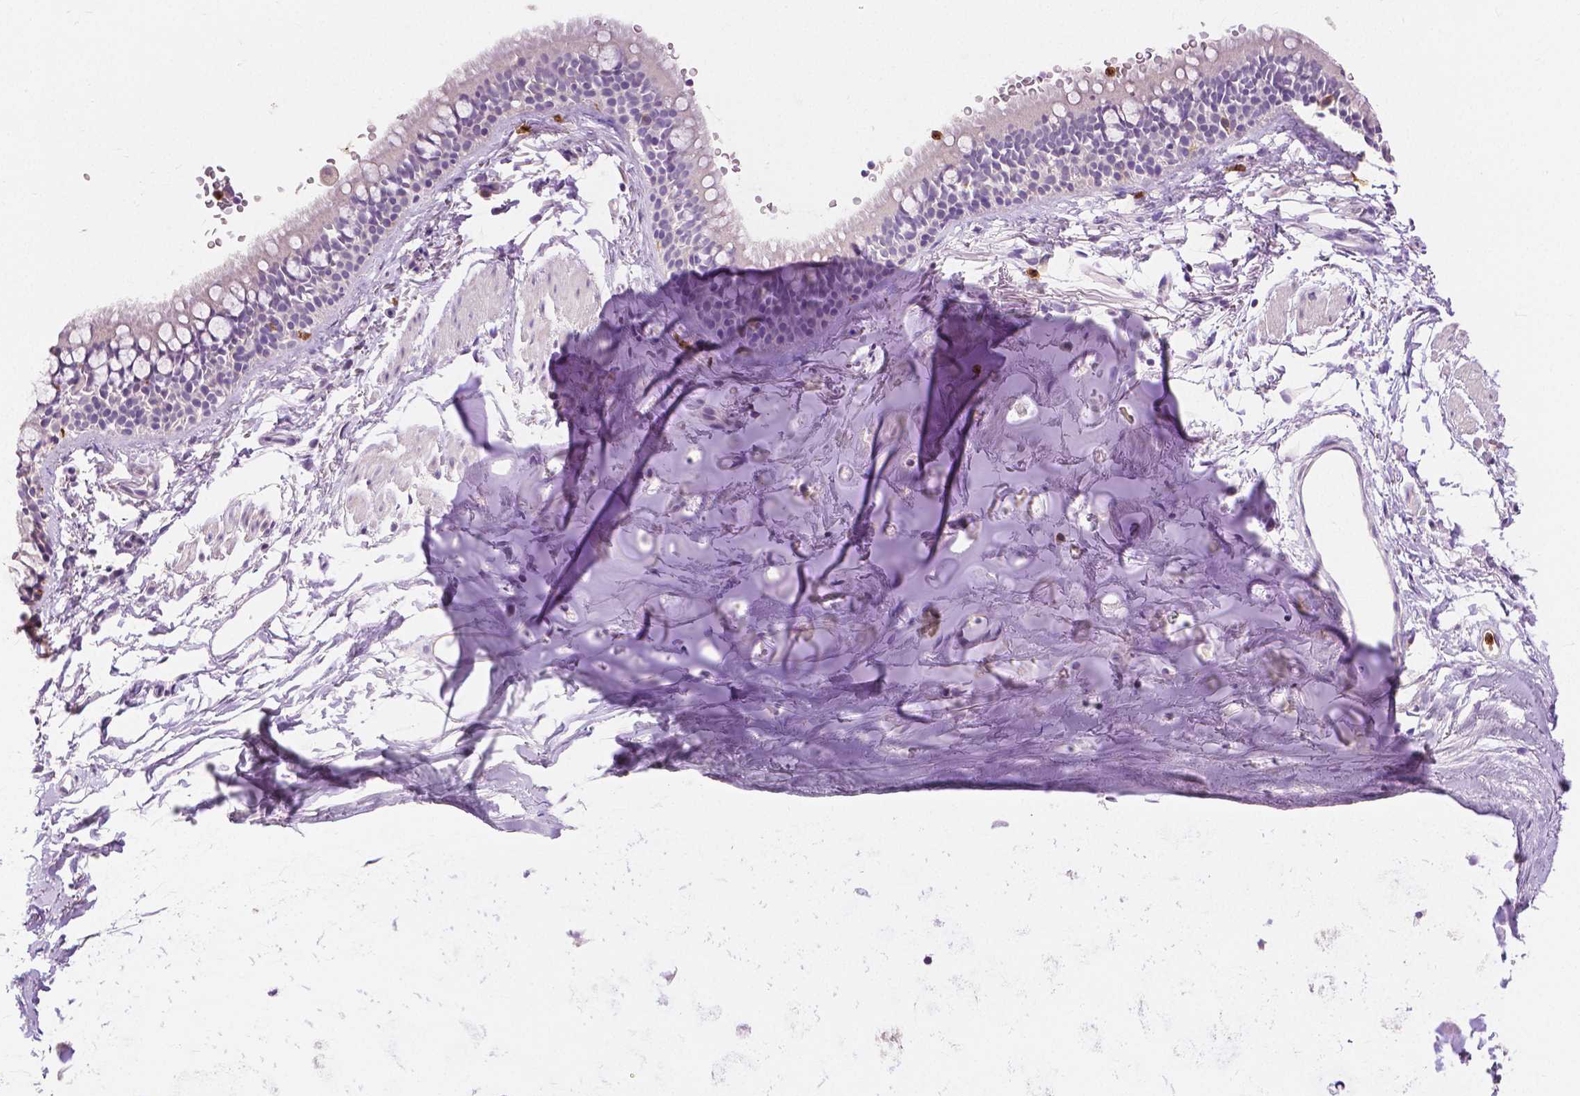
{"staining": {"intensity": "negative", "quantity": "none", "location": "none"}, "tissue": "bronchus", "cell_type": "Respiratory epithelial cells", "image_type": "normal", "snomed": [{"axis": "morphology", "description": "Normal tissue, NOS"}, {"axis": "topography", "description": "Lymph node"}, {"axis": "topography", "description": "Cartilage tissue"}, {"axis": "topography", "description": "Bronchus"}], "caption": "DAB immunohistochemical staining of benign human bronchus shows no significant staining in respiratory epithelial cells. The staining was performed using DAB to visualize the protein expression in brown, while the nuclei were stained in blue with hematoxylin (Magnification: 20x).", "gene": "CXCR2", "patient": {"sex": "female", "age": 70}}